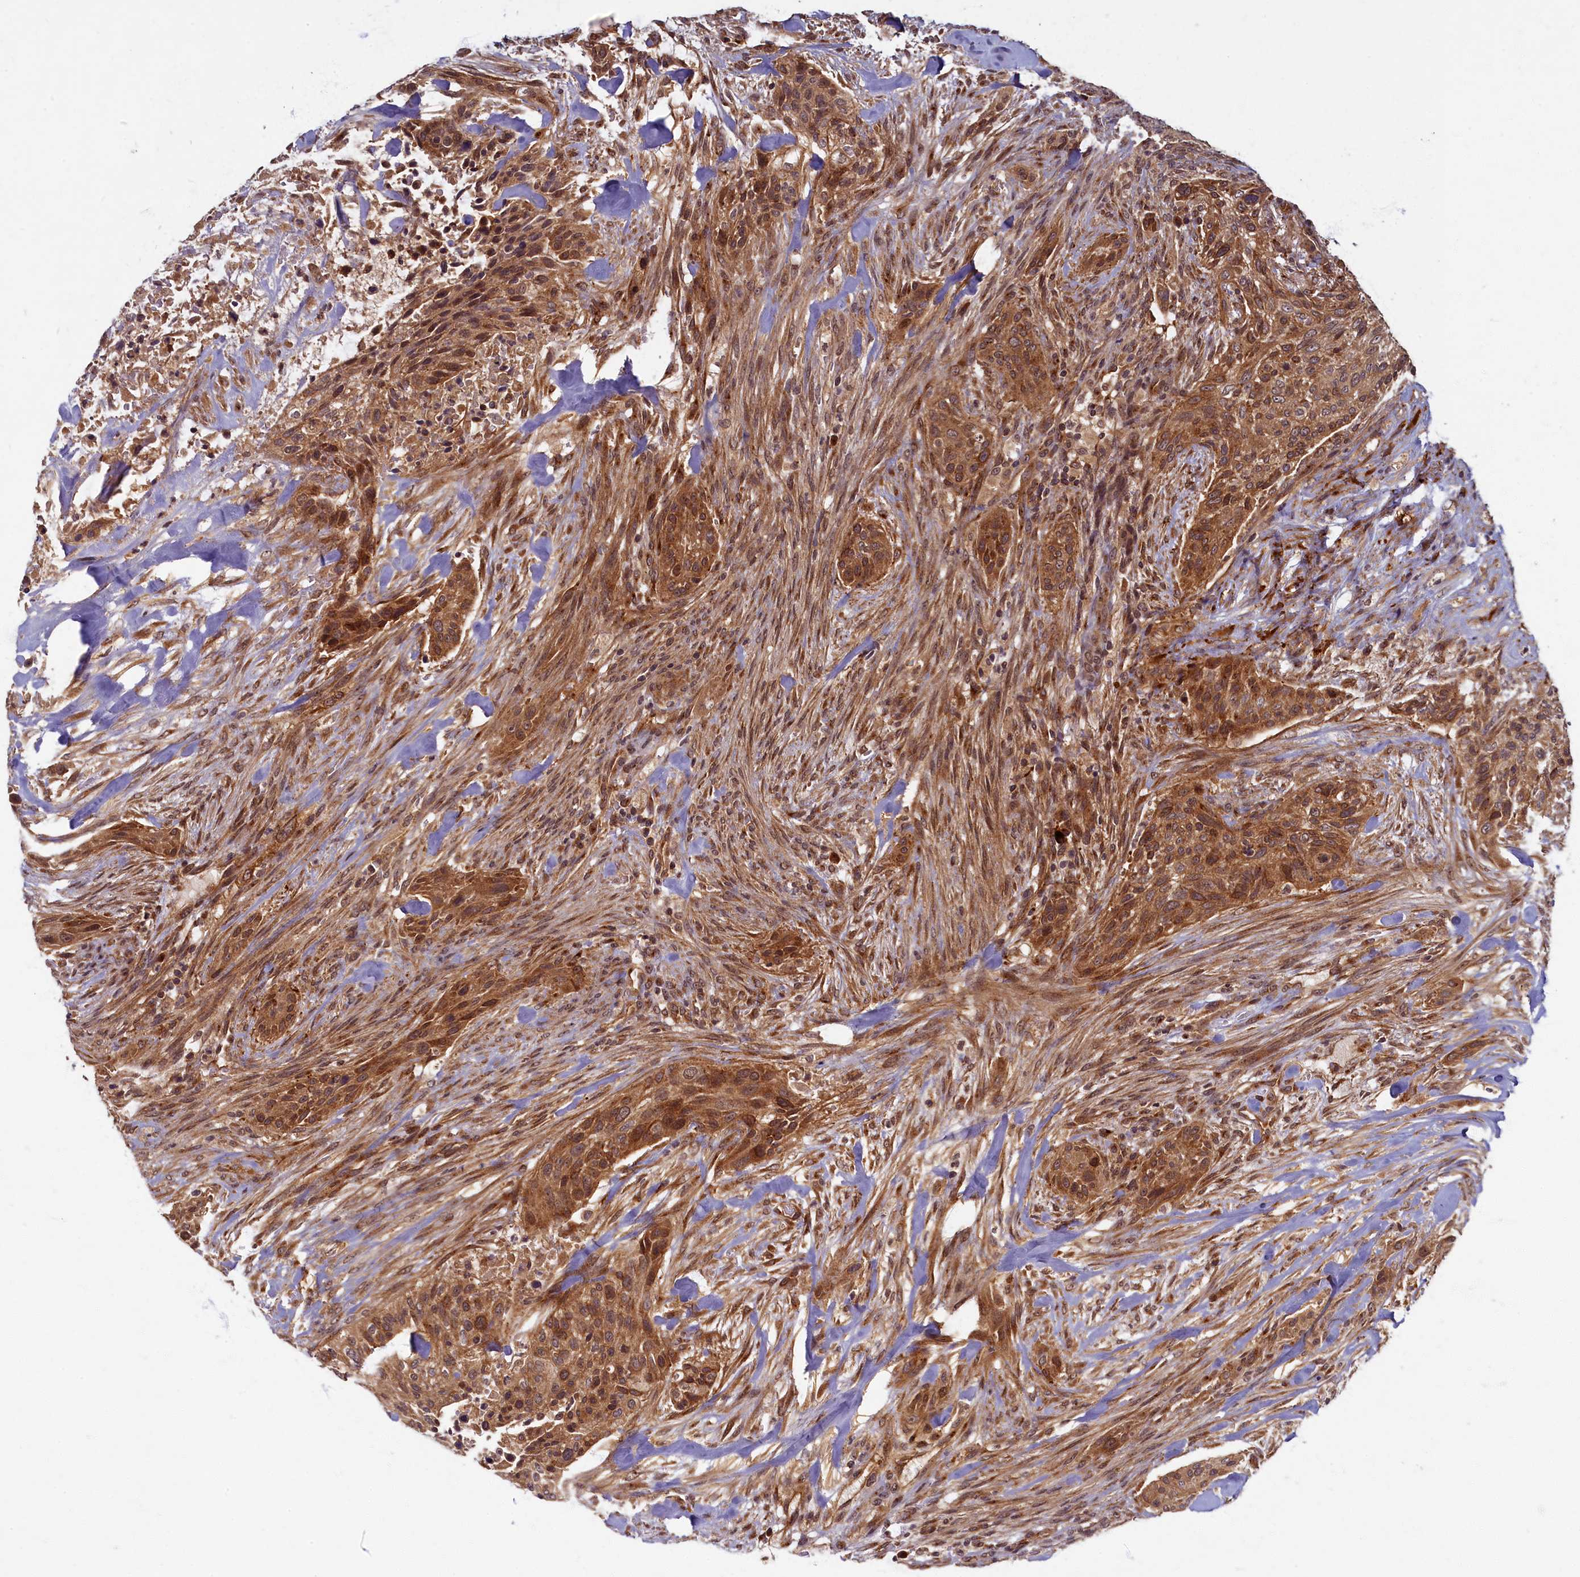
{"staining": {"intensity": "moderate", "quantity": ">75%", "location": "cytoplasmic/membranous,nuclear"}, "tissue": "urothelial cancer", "cell_type": "Tumor cells", "image_type": "cancer", "snomed": [{"axis": "morphology", "description": "Urothelial carcinoma, High grade"}, {"axis": "topography", "description": "Urinary bladder"}], "caption": "About >75% of tumor cells in human urothelial carcinoma (high-grade) display moderate cytoplasmic/membranous and nuclear protein staining as visualized by brown immunohistochemical staining.", "gene": "BICD1", "patient": {"sex": "male", "age": 35}}